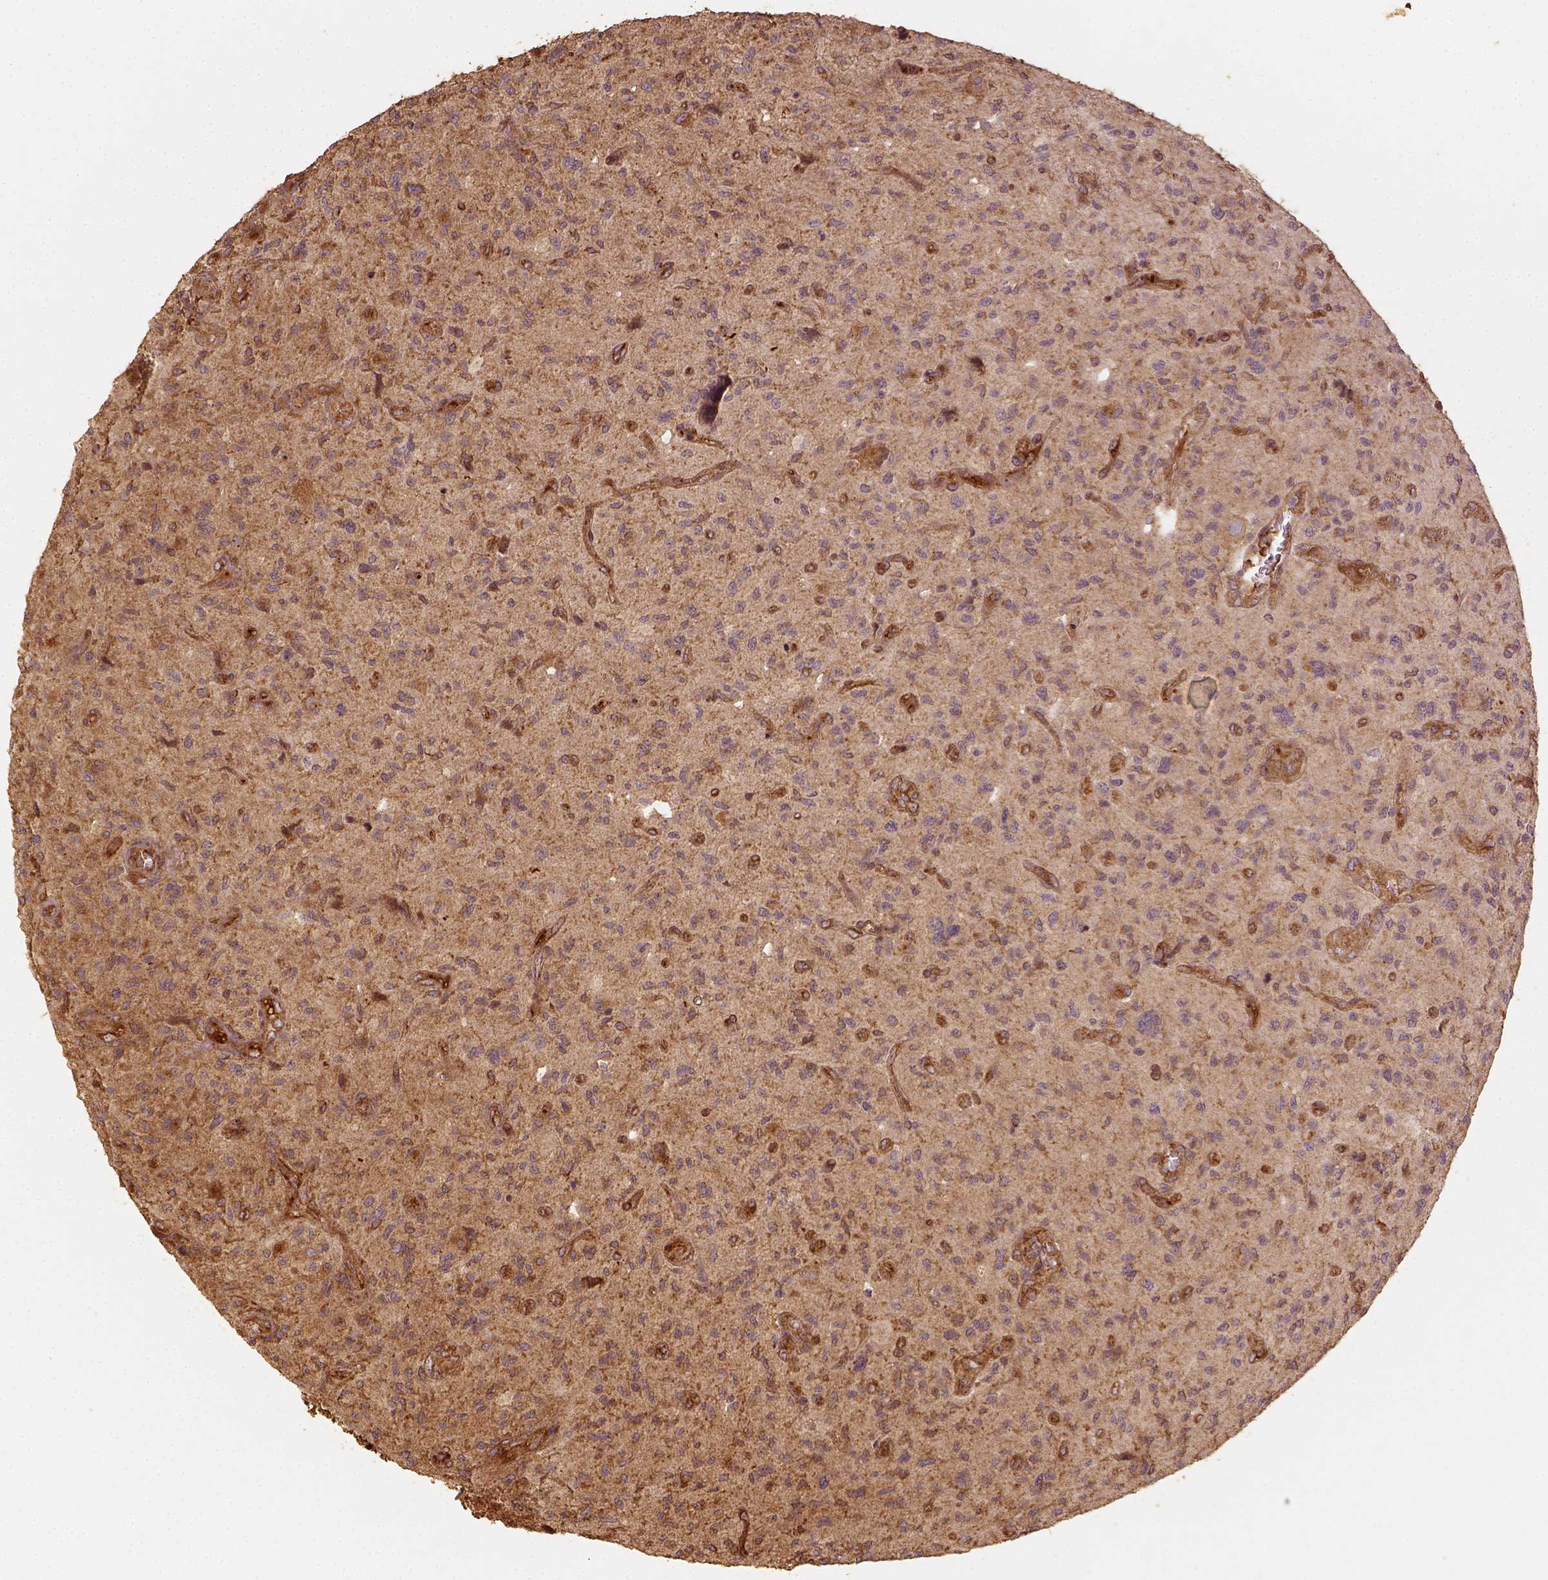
{"staining": {"intensity": "moderate", "quantity": "25%-75%", "location": "cytoplasmic/membranous"}, "tissue": "glioma", "cell_type": "Tumor cells", "image_type": "cancer", "snomed": [{"axis": "morphology", "description": "Glioma, malignant, NOS"}, {"axis": "morphology", "description": "Glioma, malignant, High grade"}, {"axis": "topography", "description": "Brain"}], "caption": "Protein staining reveals moderate cytoplasmic/membranous expression in approximately 25%-75% of tumor cells in malignant glioma (high-grade).", "gene": "VEGFA", "patient": {"sex": "female", "age": 71}}